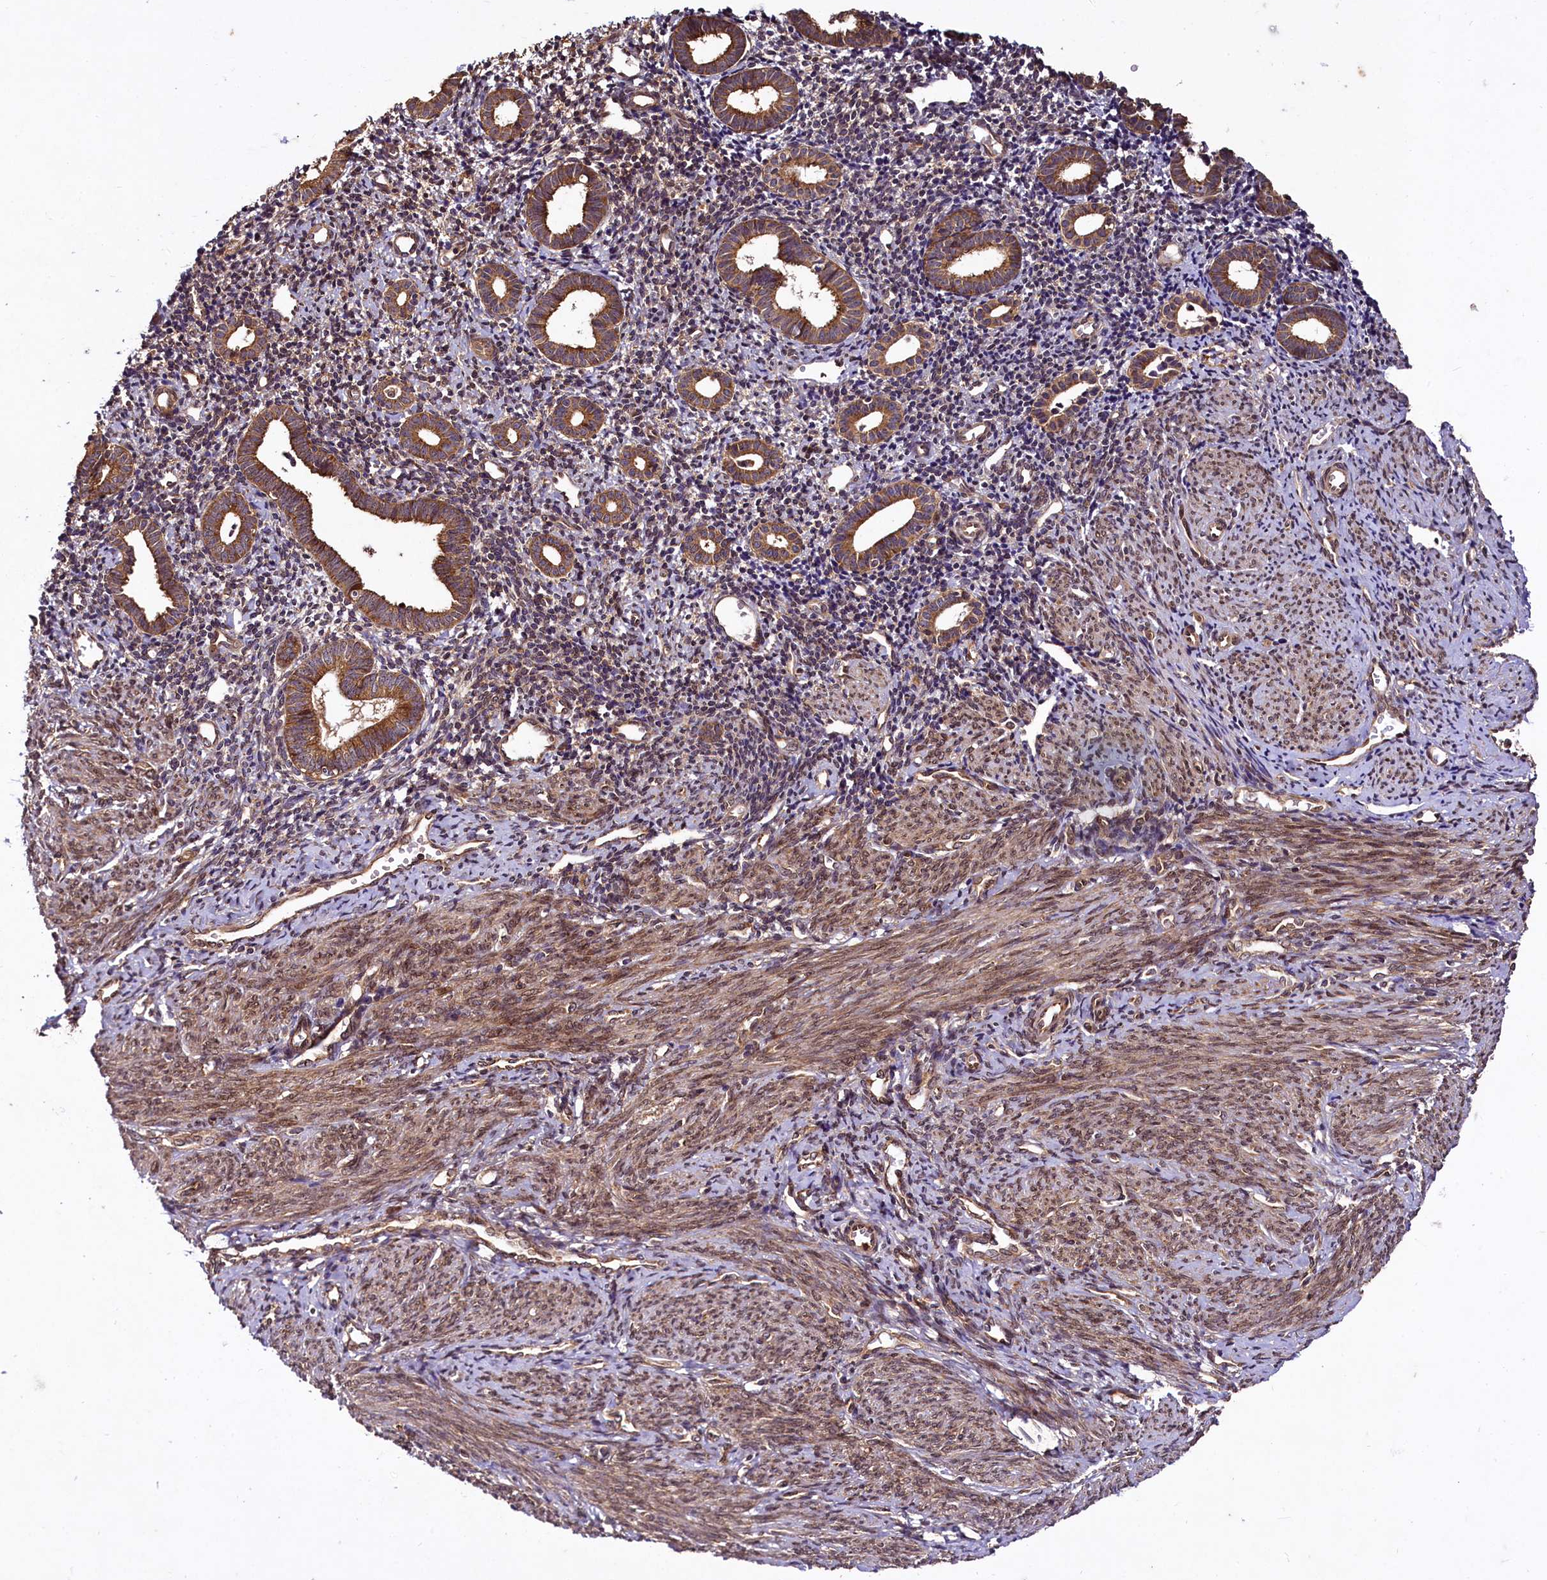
{"staining": {"intensity": "weak", "quantity": "25%-75%", "location": "cytoplasmic/membranous"}, "tissue": "endometrium", "cell_type": "Cells in endometrial stroma", "image_type": "normal", "snomed": [{"axis": "morphology", "description": "Normal tissue, NOS"}, {"axis": "topography", "description": "Endometrium"}], "caption": "The image shows immunohistochemical staining of normal endometrium. There is weak cytoplasmic/membranous expression is seen in approximately 25%-75% of cells in endometrial stroma.", "gene": "DCP1B", "patient": {"sex": "female", "age": 56}}